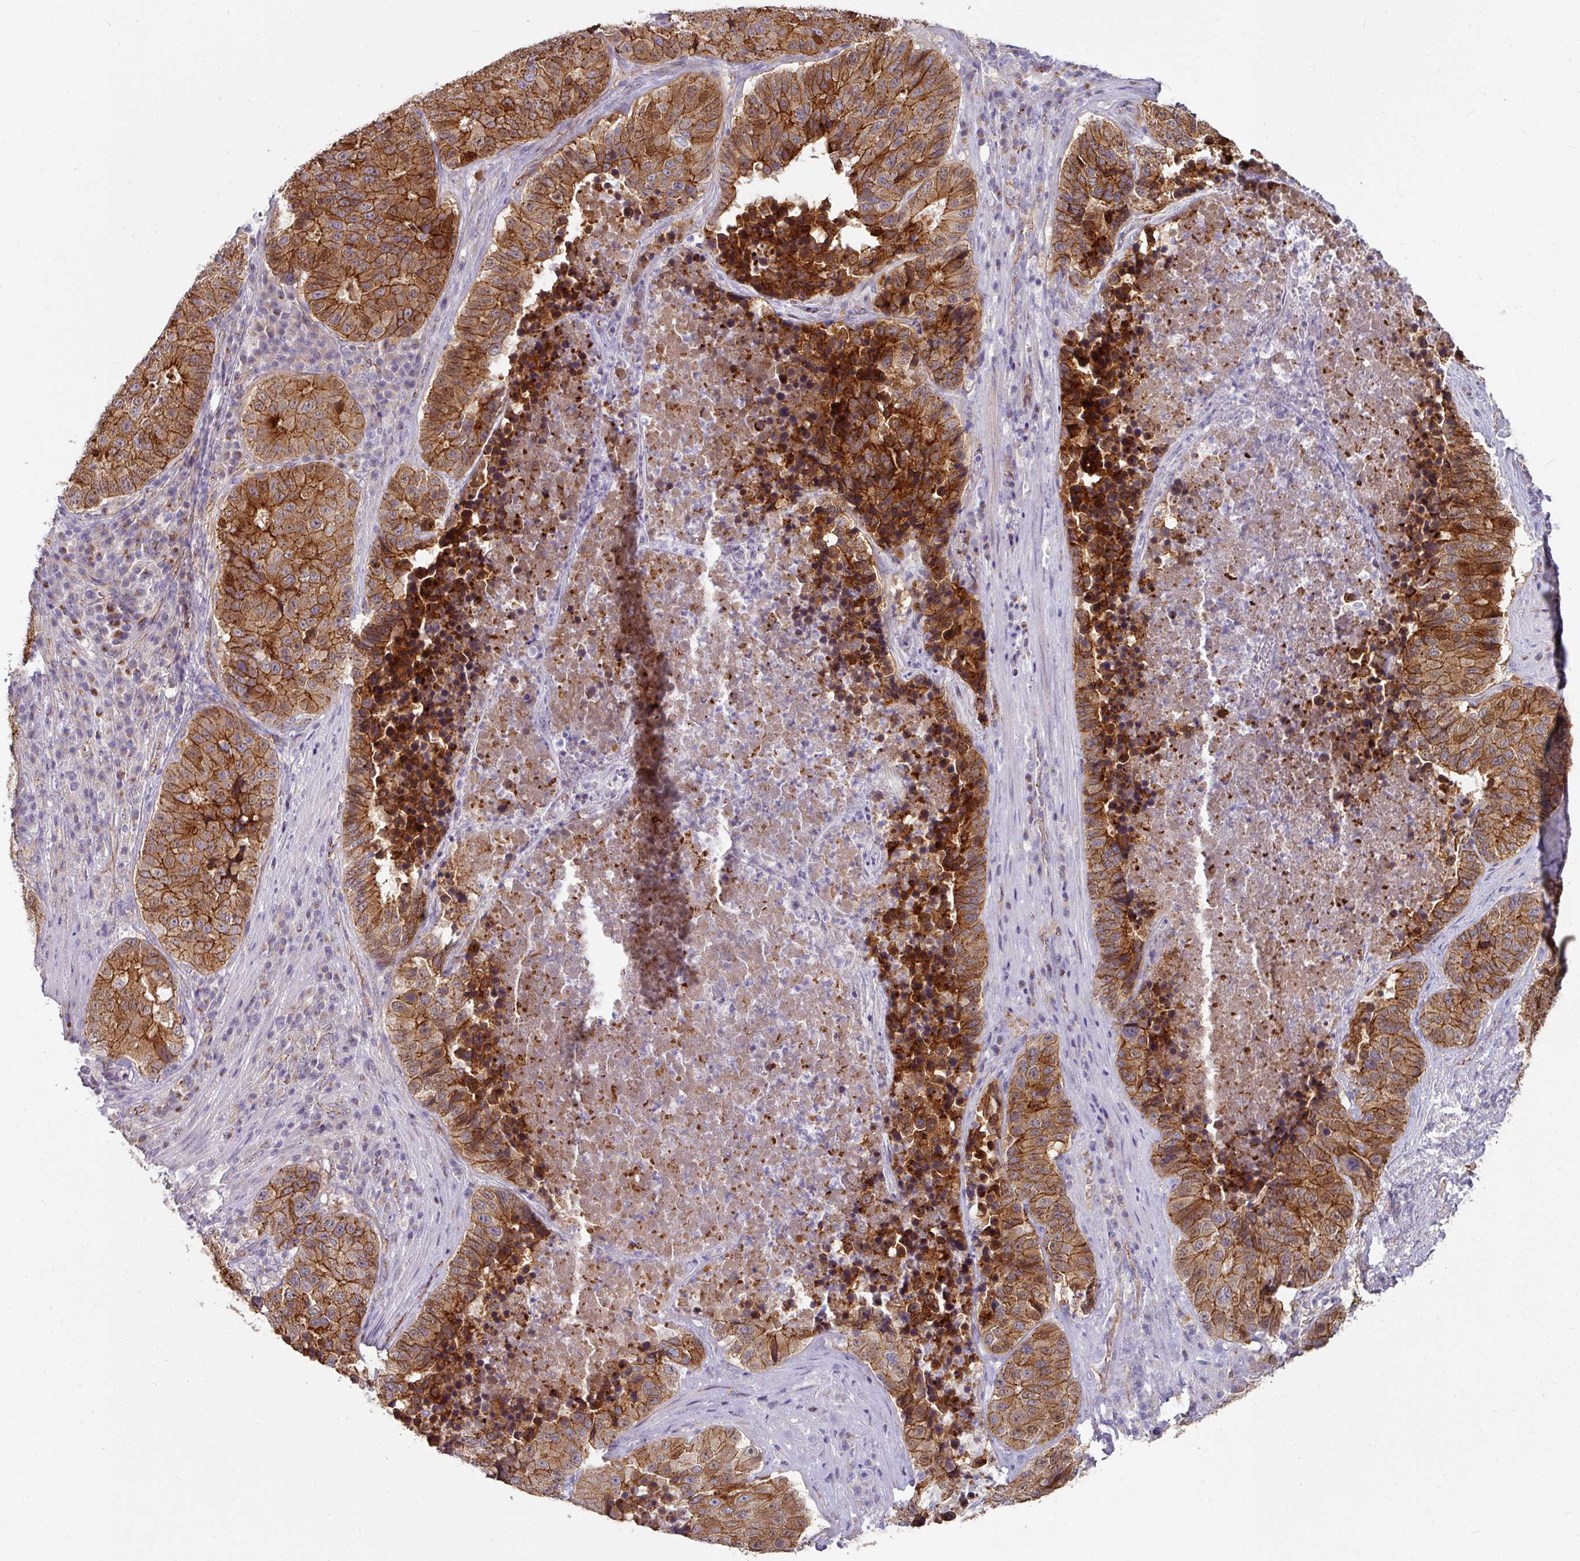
{"staining": {"intensity": "moderate", "quantity": ">75%", "location": "cytoplasmic/membranous,nuclear"}, "tissue": "stomach cancer", "cell_type": "Tumor cells", "image_type": "cancer", "snomed": [{"axis": "morphology", "description": "Adenocarcinoma, NOS"}, {"axis": "topography", "description": "Stomach"}], "caption": "Stomach cancer (adenocarcinoma) tissue reveals moderate cytoplasmic/membranous and nuclear positivity in approximately >75% of tumor cells", "gene": "JUP", "patient": {"sex": "male", "age": 71}}